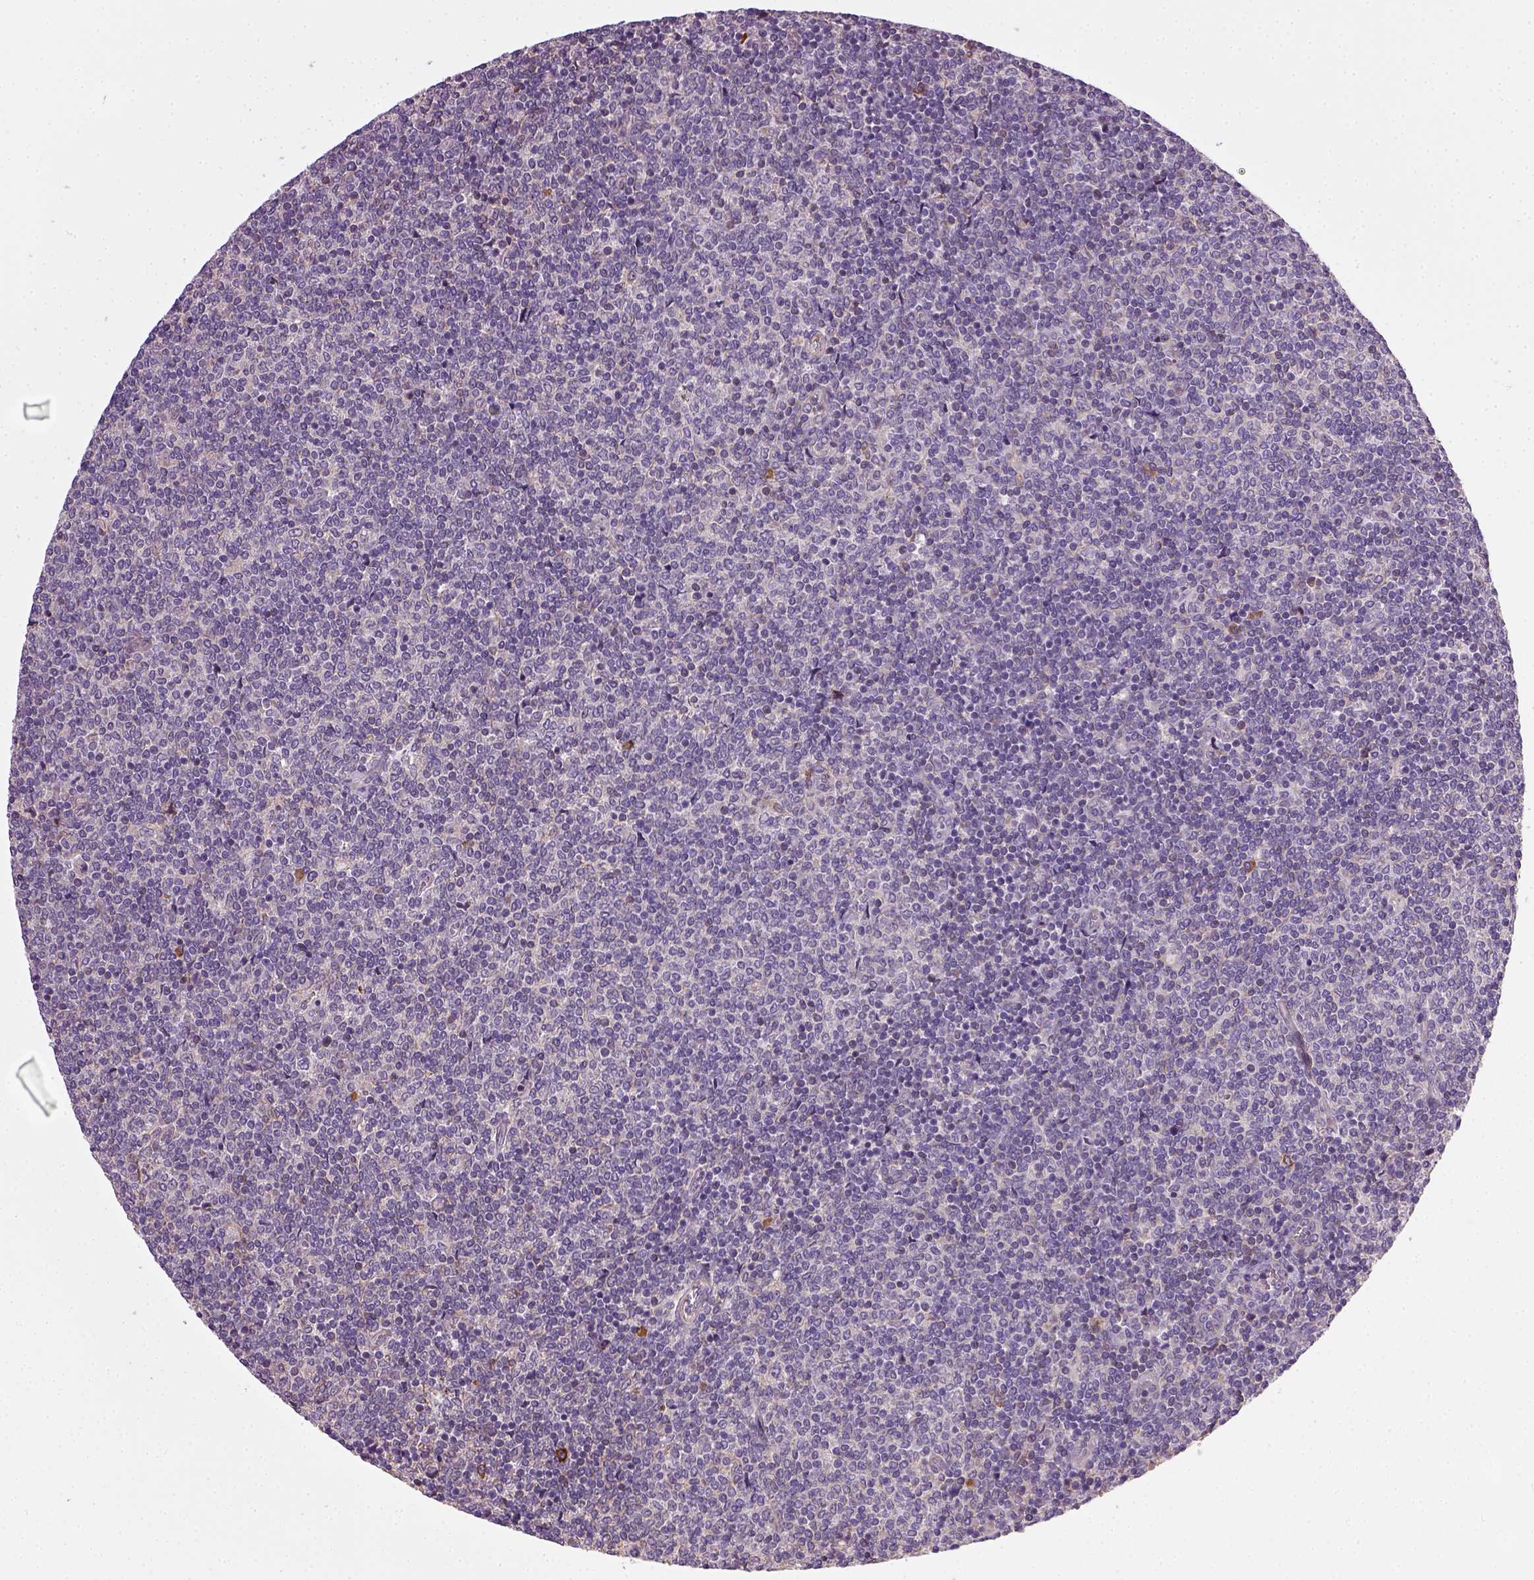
{"staining": {"intensity": "negative", "quantity": "none", "location": "none"}, "tissue": "lymphoma", "cell_type": "Tumor cells", "image_type": "cancer", "snomed": [{"axis": "morphology", "description": "Malignant lymphoma, non-Hodgkin's type, Low grade"}, {"axis": "topography", "description": "Lymph node"}], "caption": "Tumor cells show no significant protein positivity in lymphoma.", "gene": "TPRG1", "patient": {"sex": "male", "age": 52}}